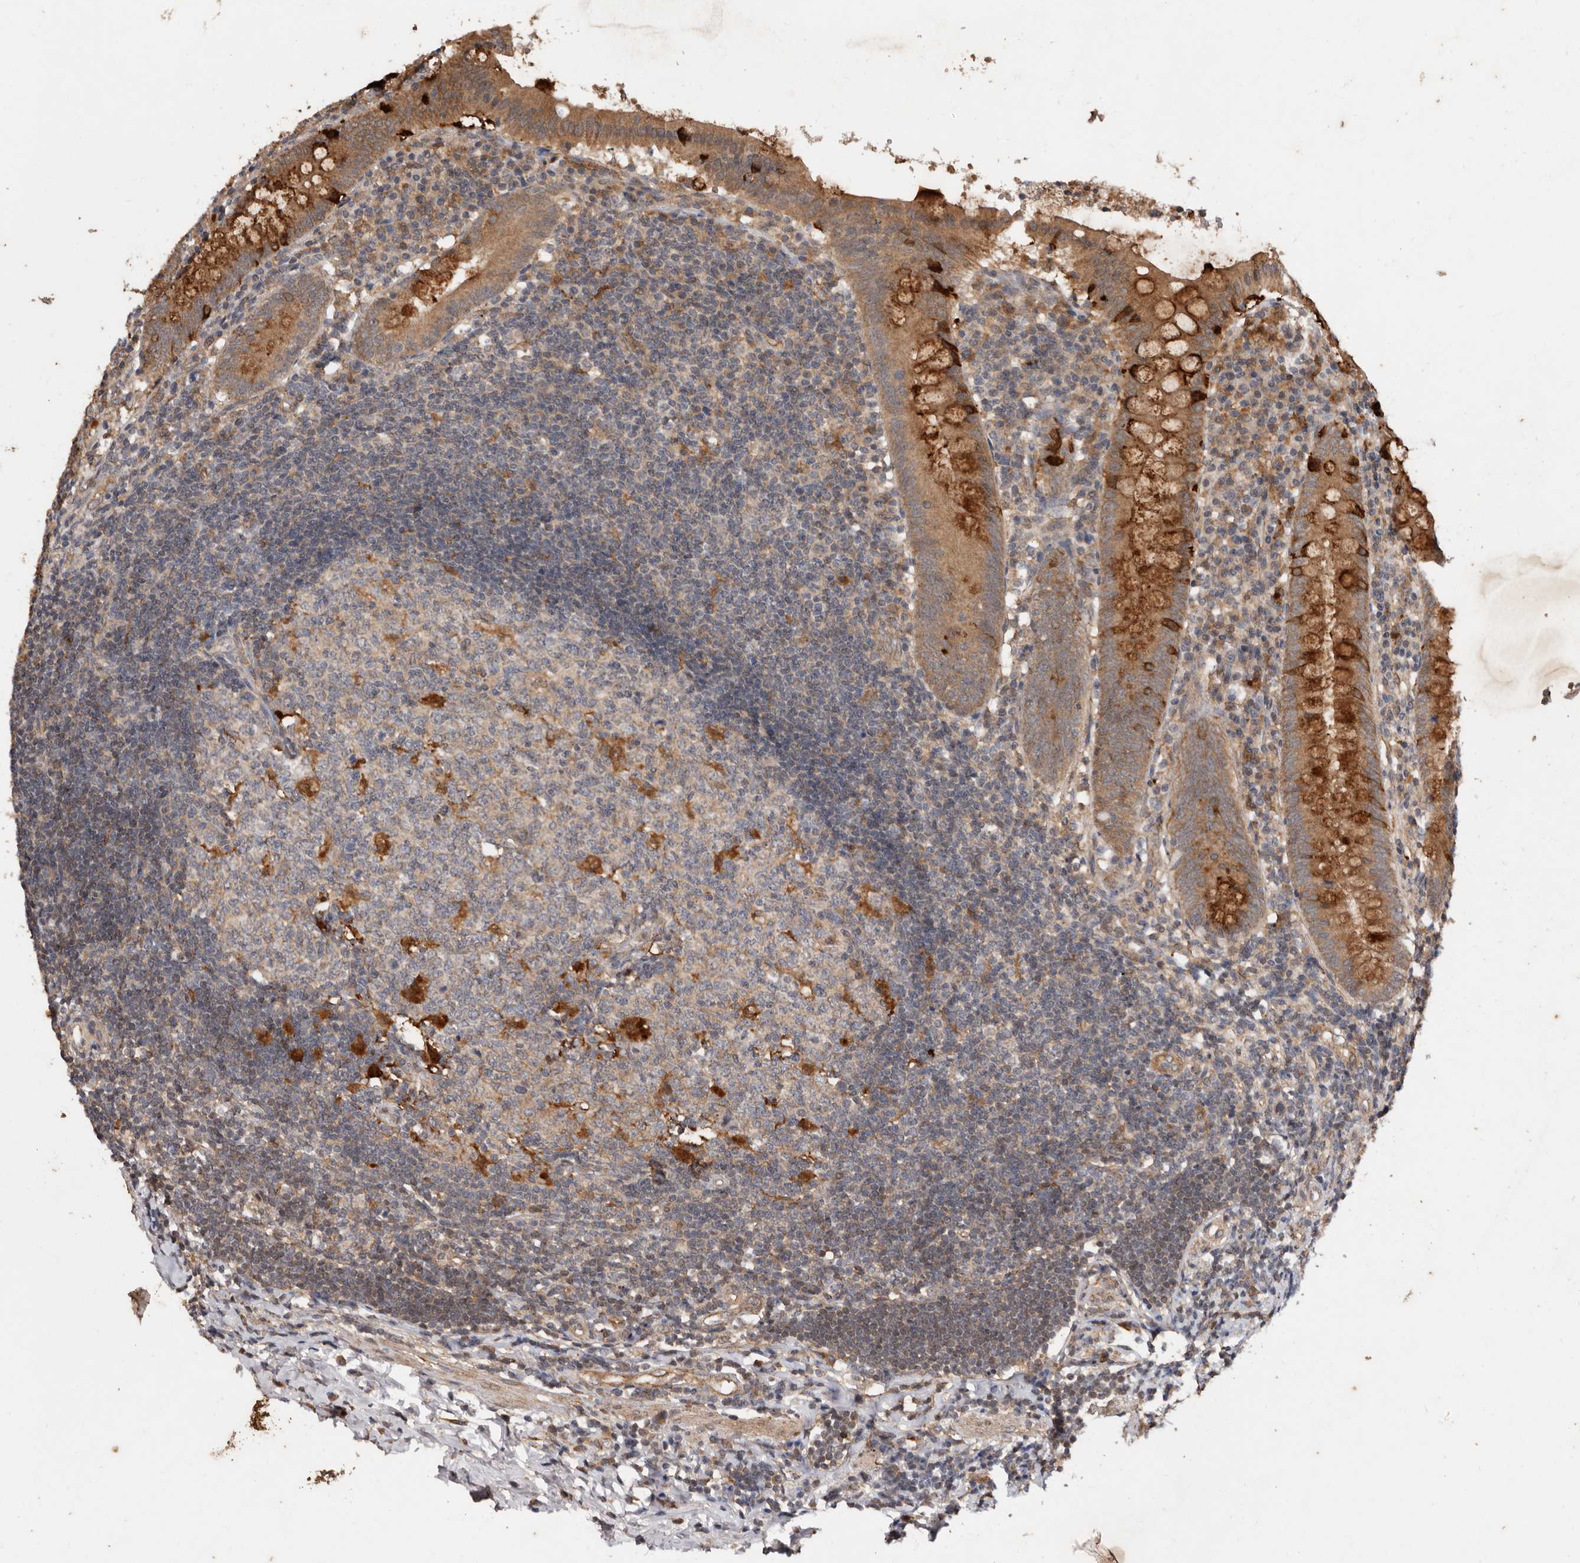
{"staining": {"intensity": "strong", "quantity": ">75%", "location": "cytoplasmic/membranous"}, "tissue": "appendix", "cell_type": "Glandular cells", "image_type": "normal", "snomed": [{"axis": "morphology", "description": "Normal tissue, NOS"}, {"axis": "topography", "description": "Appendix"}], "caption": "Appendix stained for a protein displays strong cytoplasmic/membranous positivity in glandular cells. The staining is performed using DAB brown chromogen to label protein expression. The nuclei are counter-stained blue using hematoxylin.", "gene": "RSPO2", "patient": {"sex": "female", "age": 54}}